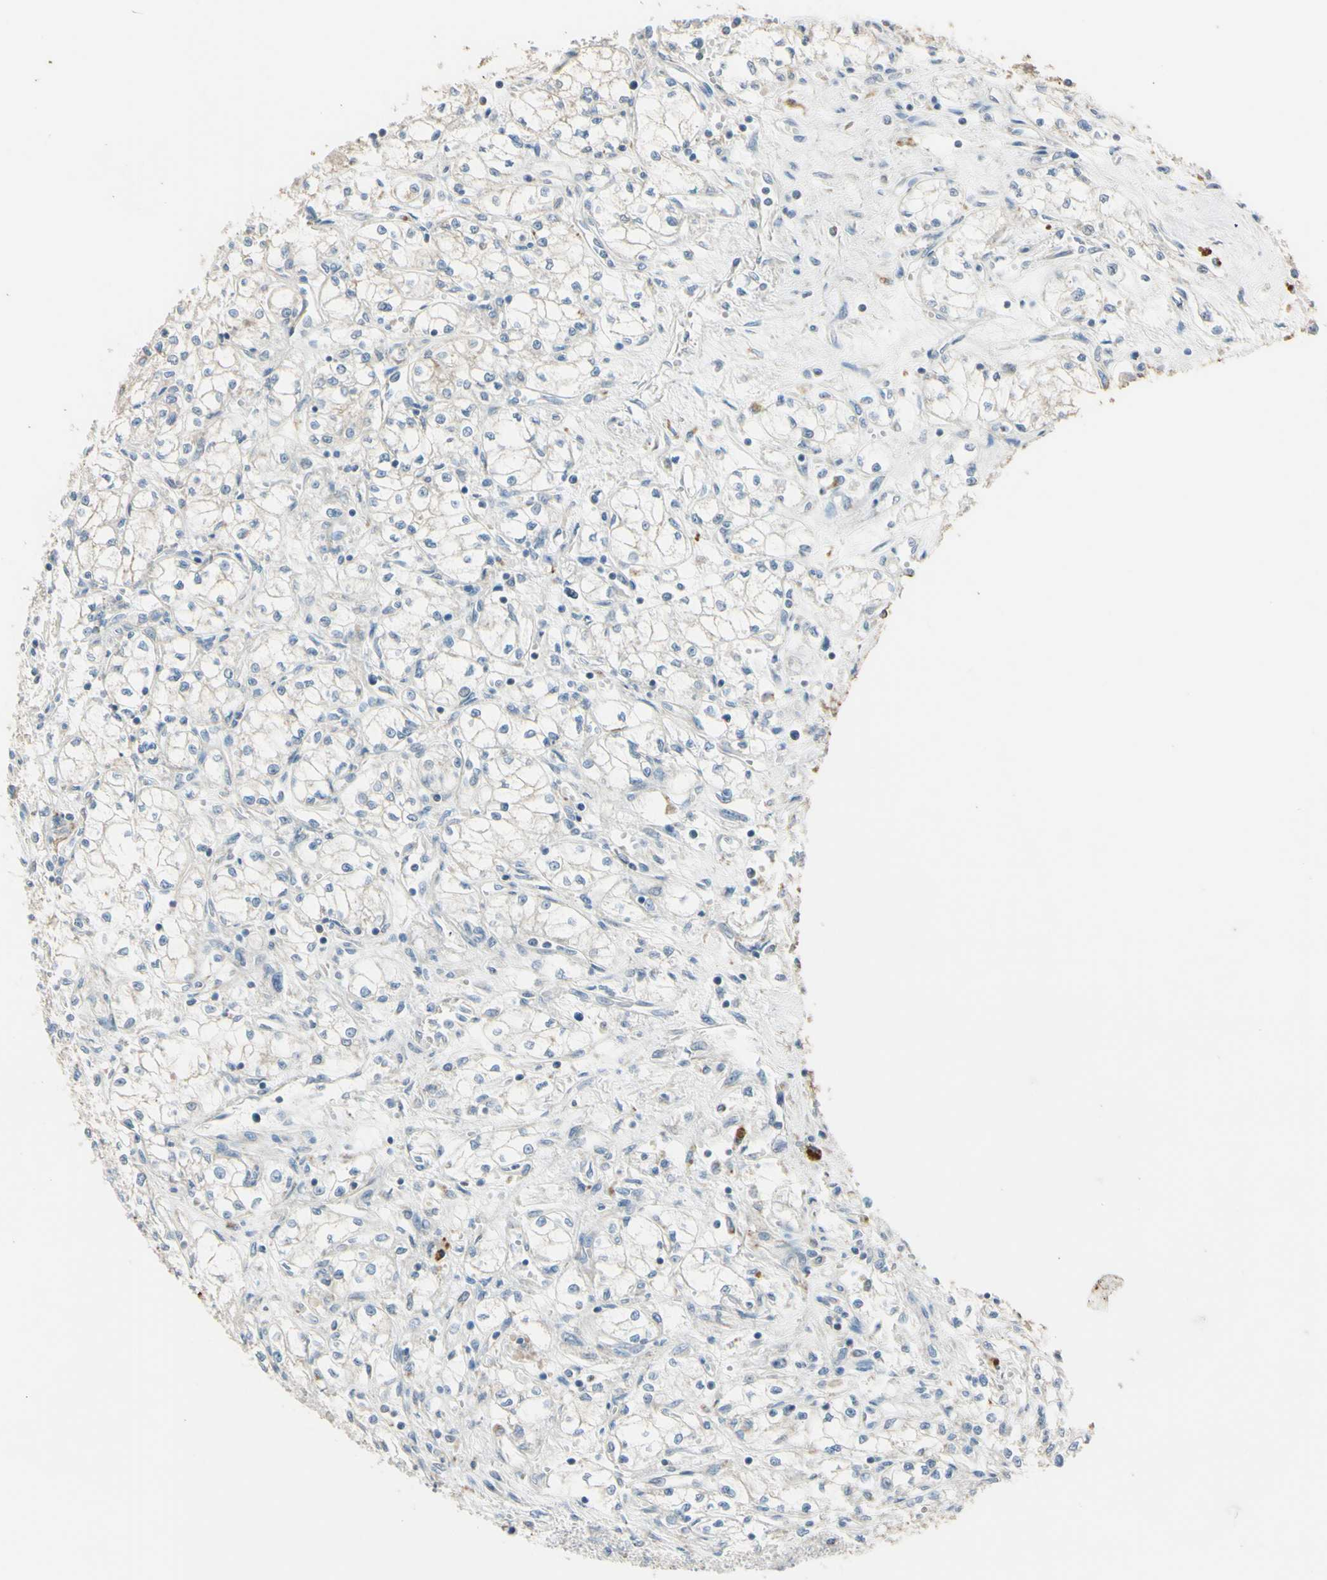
{"staining": {"intensity": "negative", "quantity": "none", "location": "none"}, "tissue": "renal cancer", "cell_type": "Tumor cells", "image_type": "cancer", "snomed": [{"axis": "morphology", "description": "Normal tissue, NOS"}, {"axis": "morphology", "description": "Adenocarcinoma, NOS"}, {"axis": "topography", "description": "Kidney"}], "caption": "High magnification brightfield microscopy of renal adenocarcinoma stained with DAB (brown) and counterstained with hematoxylin (blue): tumor cells show no significant positivity. (DAB immunohistochemistry (IHC) with hematoxylin counter stain).", "gene": "ANGPTL1", "patient": {"sex": "male", "age": 59}}